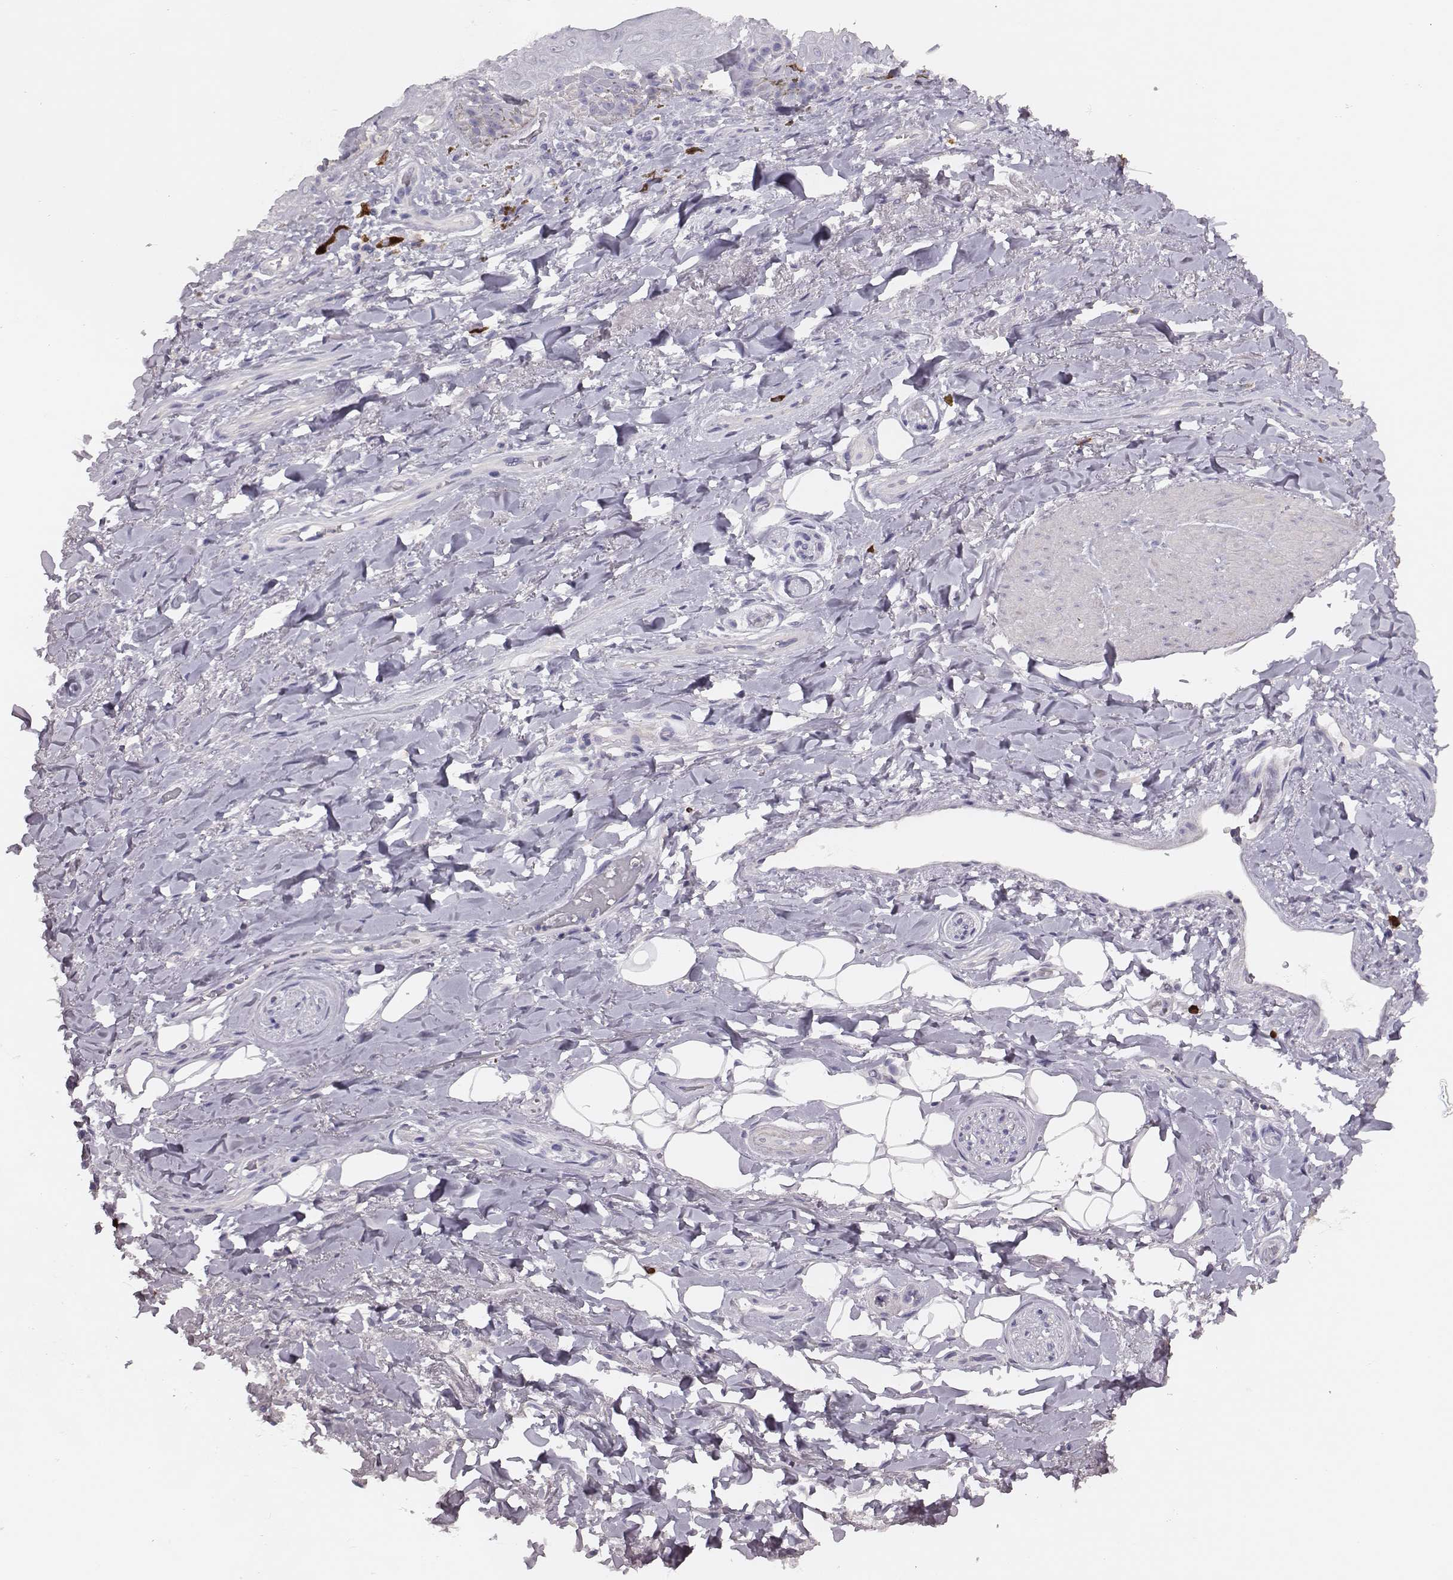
{"staining": {"intensity": "negative", "quantity": "none", "location": "none"}, "tissue": "adipose tissue", "cell_type": "Adipocytes", "image_type": "normal", "snomed": [{"axis": "morphology", "description": "Normal tissue, NOS"}, {"axis": "topography", "description": "Anal"}, {"axis": "topography", "description": "Peripheral nerve tissue"}], "caption": "This is an IHC image of unremarkable adipose tissue. There is no positivity in adipocytes.", "gene": "P2RY10", "patient": {"sex": "male", "age": 53}}